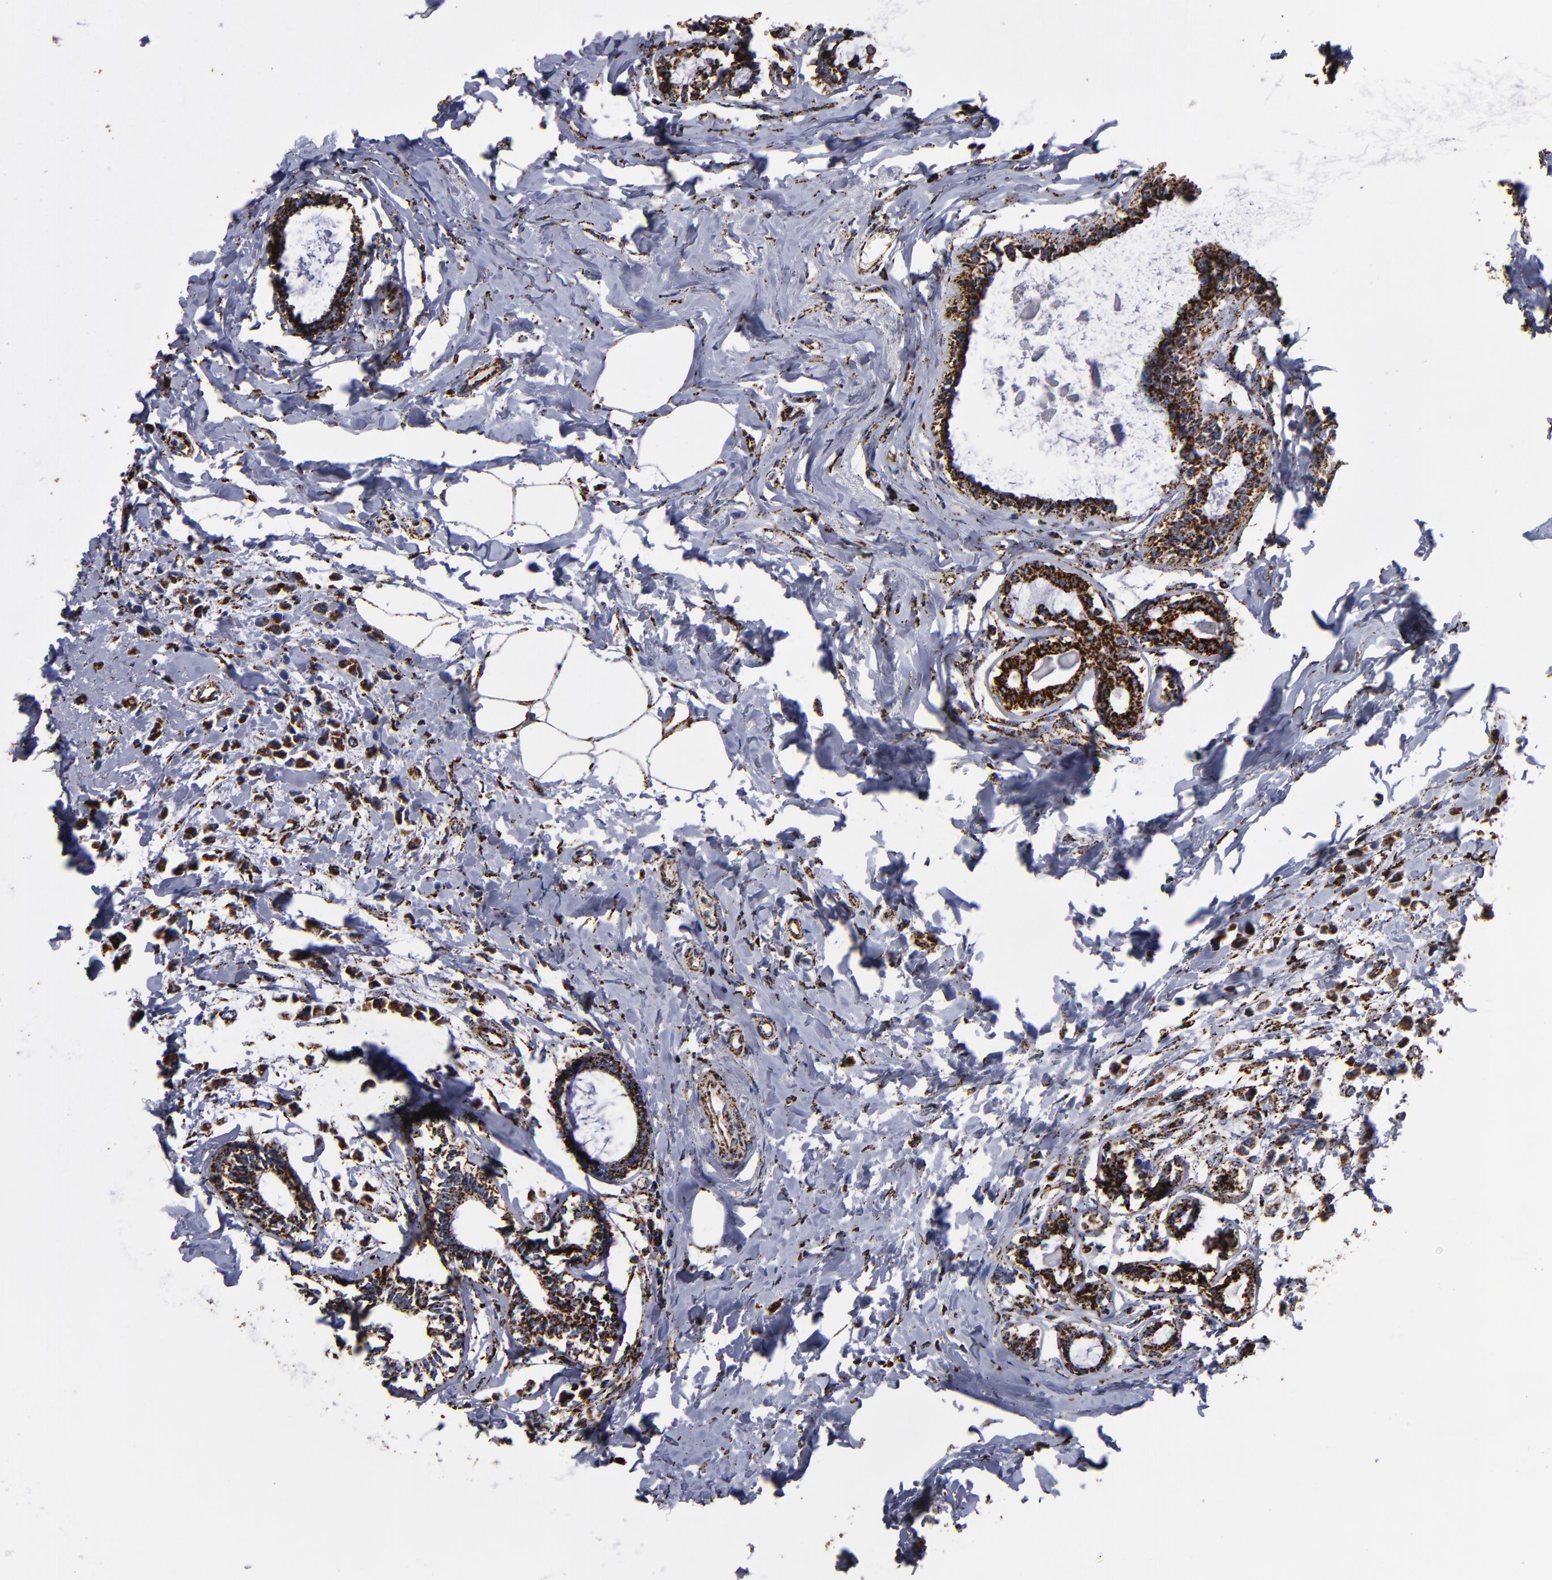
{"staining": {"intensity": "strong", "quantity": ">75%", "location": "cytoplasmic/membranous"}, "tissue": "breast cancer", "cell_type": "Tumor cells", "image_type": "cancer", "snomed": [{"axis": "morphology", "description": "Lobular carcinoma"}, {"axis": "topography", "description": "Breast"}], "caption": "The immunohistochemical stain shows strong cytoplasmic/membranous positivity in tumor cells of lobular carcinoma (breast) tissue.", "gene": "SOD2", "patient": {"sex": "female", "age": 51}}